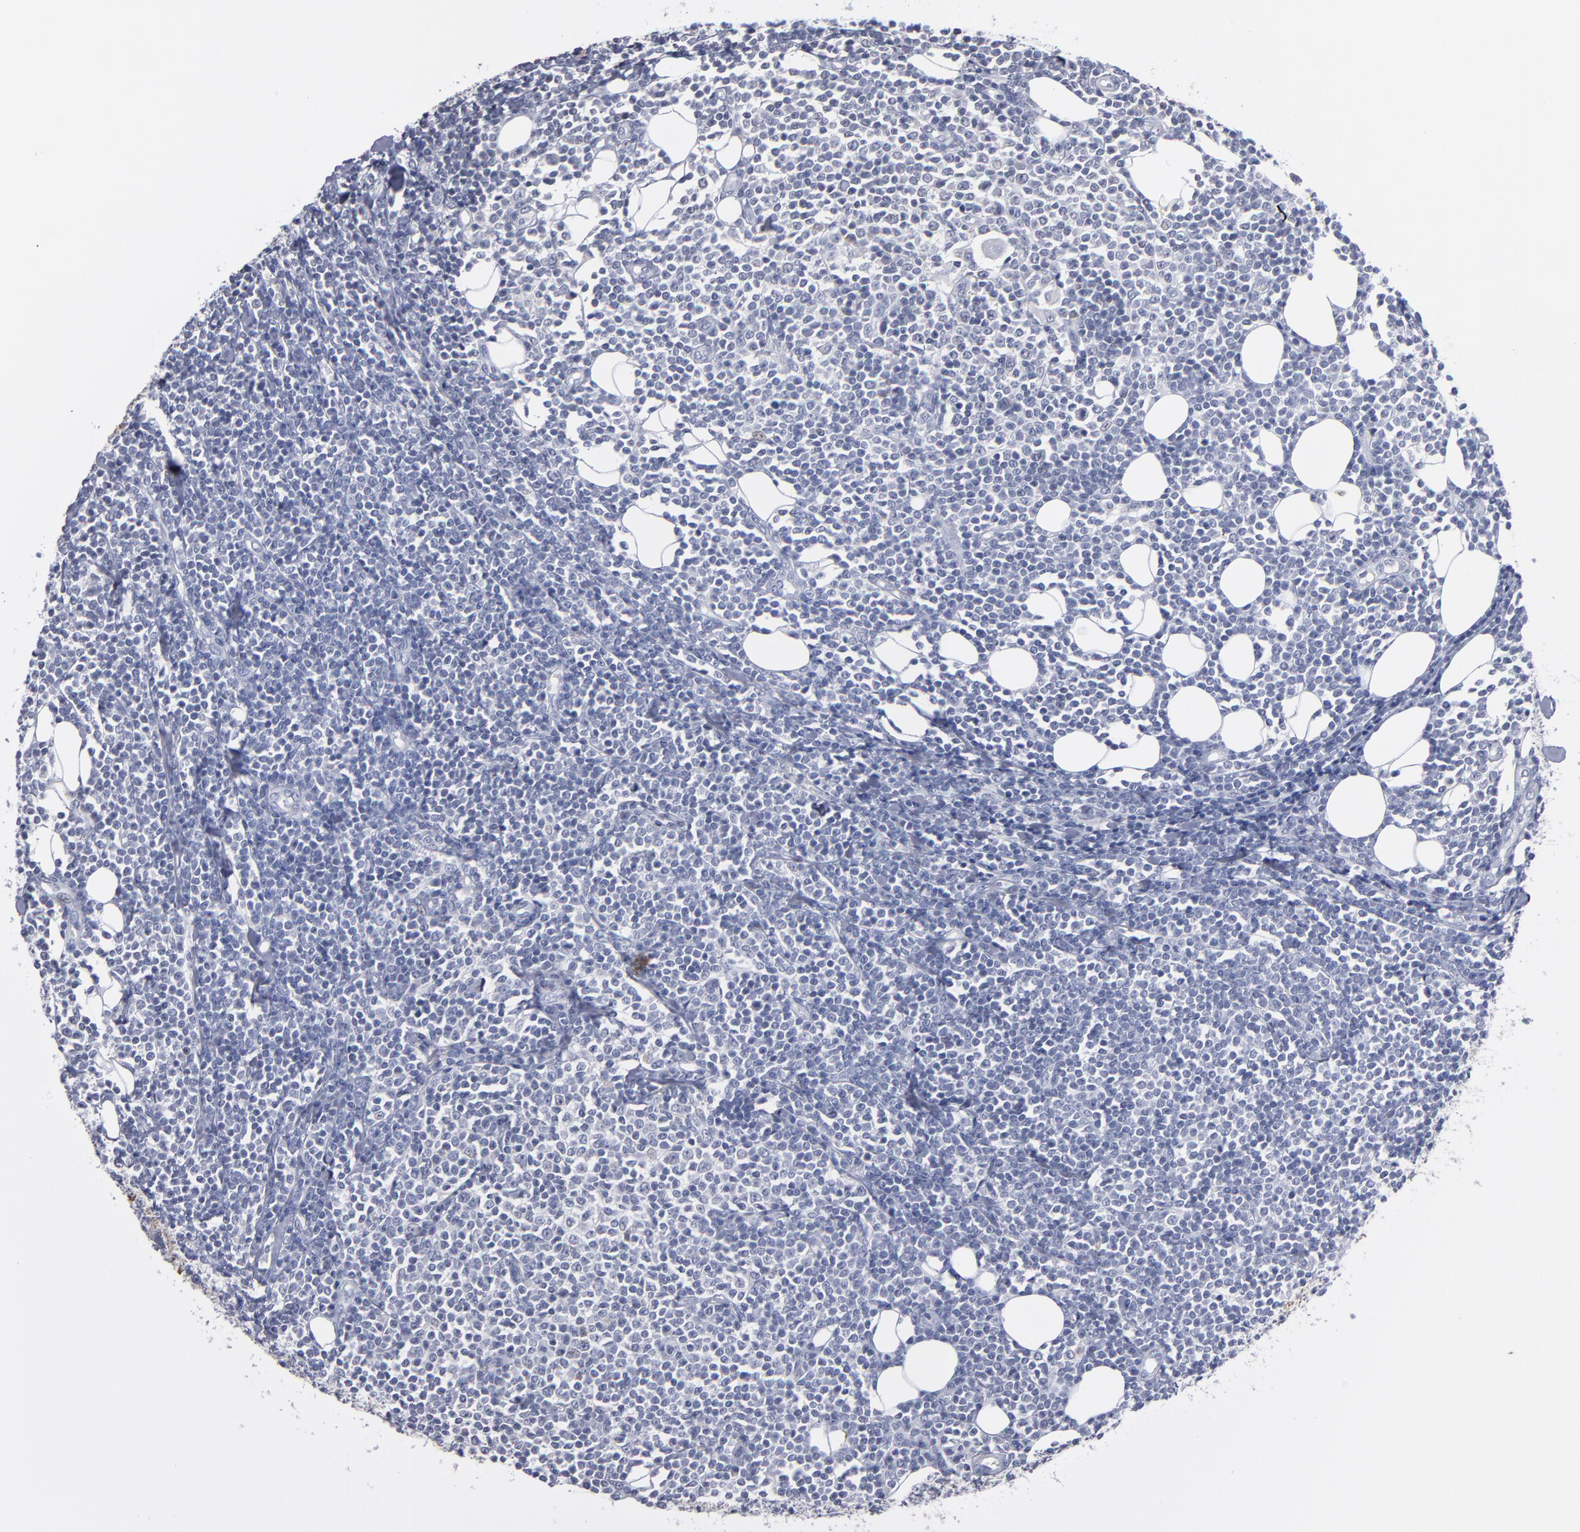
{"staining": {"intensity": "negative", "quantity": "none", "location": "none"}, "tissue": "lymphoma", "cell_type": "Tumor cells", "image_type": "cancer", "snomed": [{"axis": "morphology", "description": "Malignant lymphoma, non-Hodgkin's type, Low grade"}, {"axis": "topography", "description": "Soft tissue"}], "caption": "A photomicrograph of low-grade malignant lymphoma, non-Hodgkin's type stained for a protein demonstrates no brown staining in tumor cells.", "gene": "RPH3A", "patient": {"sex": "male", "age": 92}}